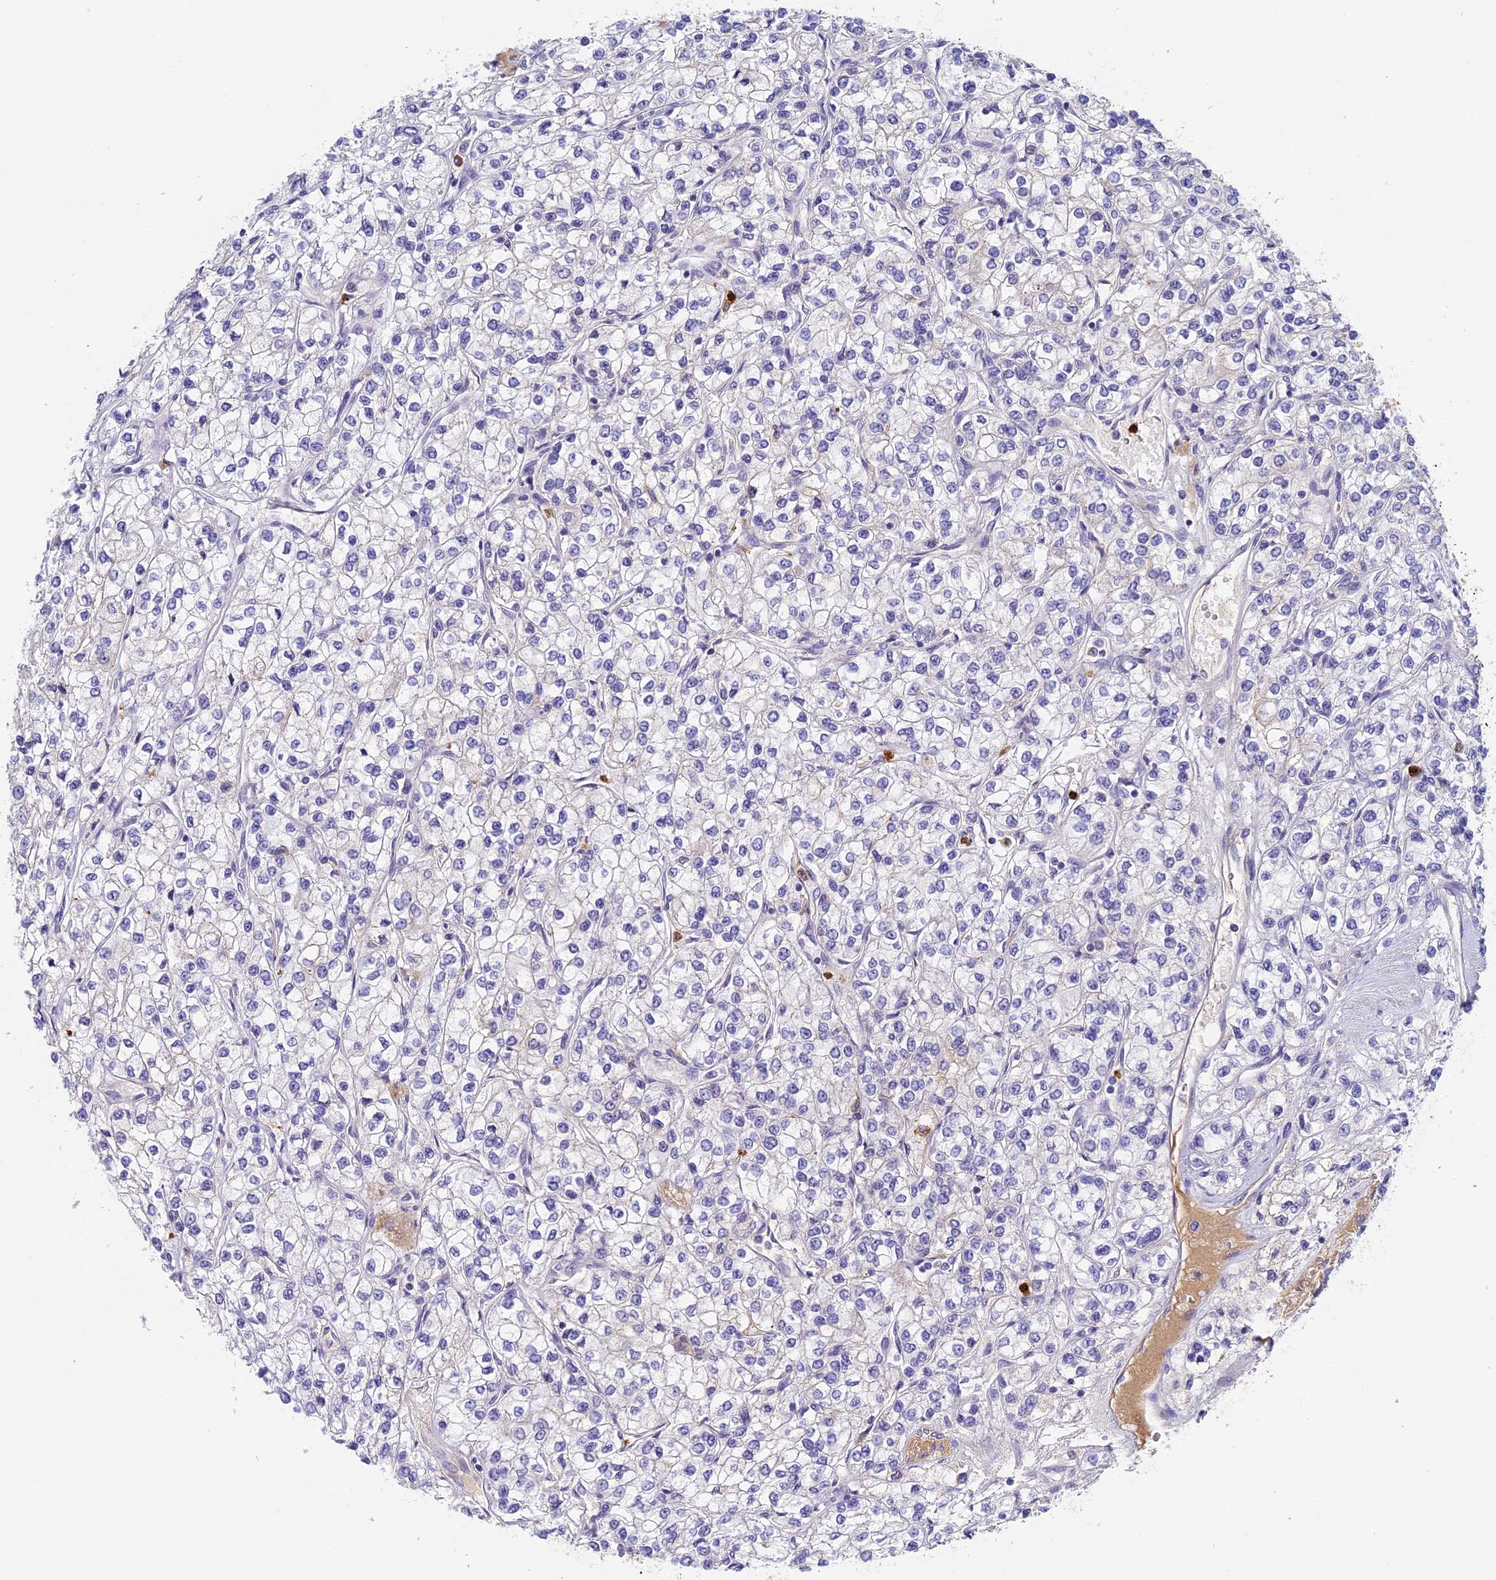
{"staining": {"intensity": "negative", "quantity": "none", "location": "none"}, "tissue": "renal cancer", "cell_type": "Tumor cells", "image_type": "cancer", "snomed": [{"axis": "morphology", "description": "Adenocarcinoma, NOS"}, {"axis": "topography", "description": "Kidney"}], "caption": "The image exhibits no staining of tumor cells in renal adenocarcinoma.", "gene": "ADGRD1", "patient": {"sex": "male", "age": 80}}